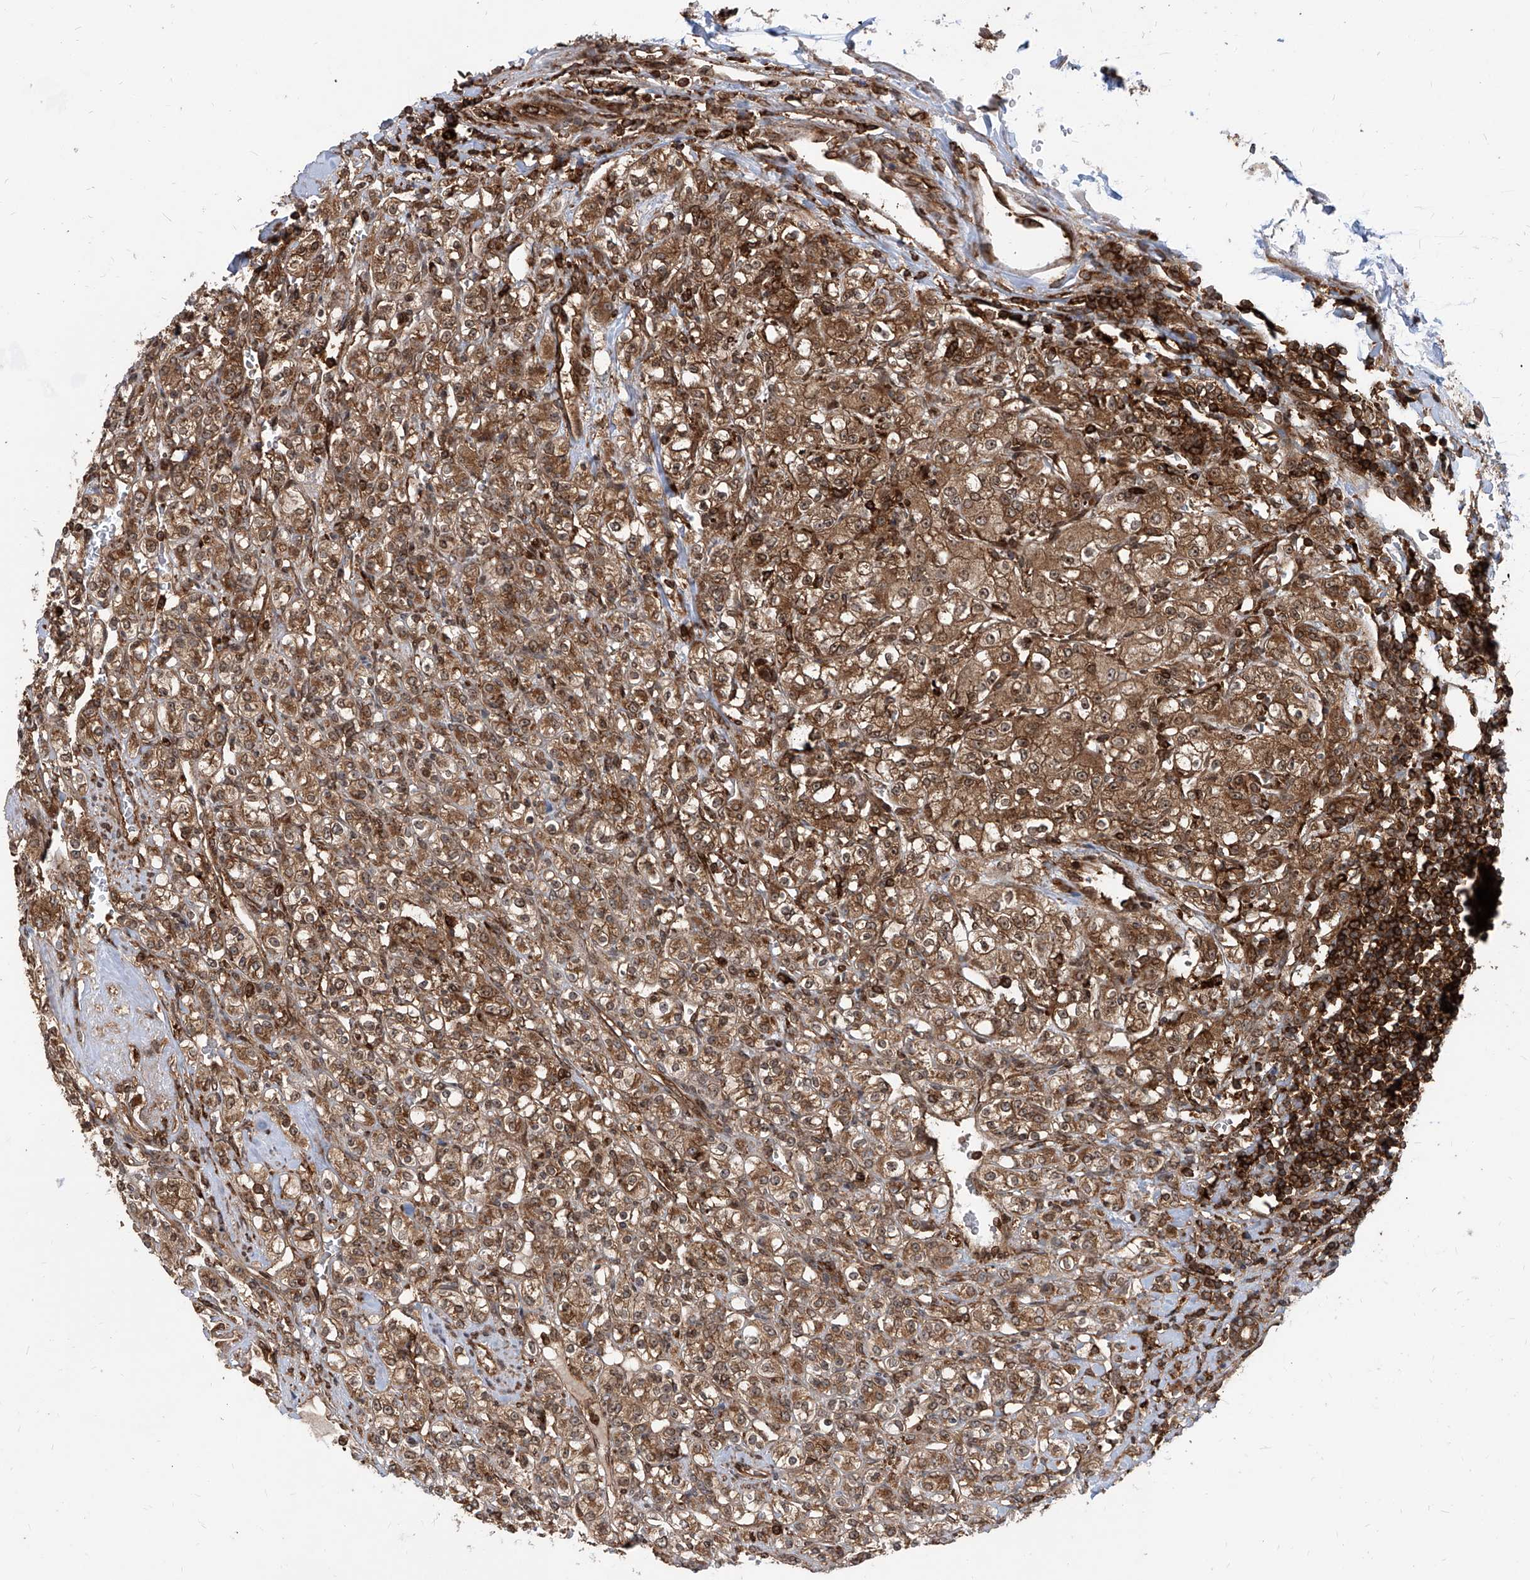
{"staining": {"intensity": "moderate", "quantity": ">75%", "location": "cytoplasmic/membranous"}, "tissue": "renal cancer", "cell_type": "Tumor cells", "image_type": "cancer", "snomed": [{"axis": "morphology", "description": "Adenocarcinoma, NOS"}, {"axis": "topography", "description": "Kidney"}], "caption": "High-power microscopy captured an immunohistochemistry (IHC) photomicrograph of adenocarcinoma (renal), revealing moderate cytoplasmic/membranous staining in about >75% of tumor cells.", "gene": "MAGED2", "patient": {"sex": "male", "age": 77}}